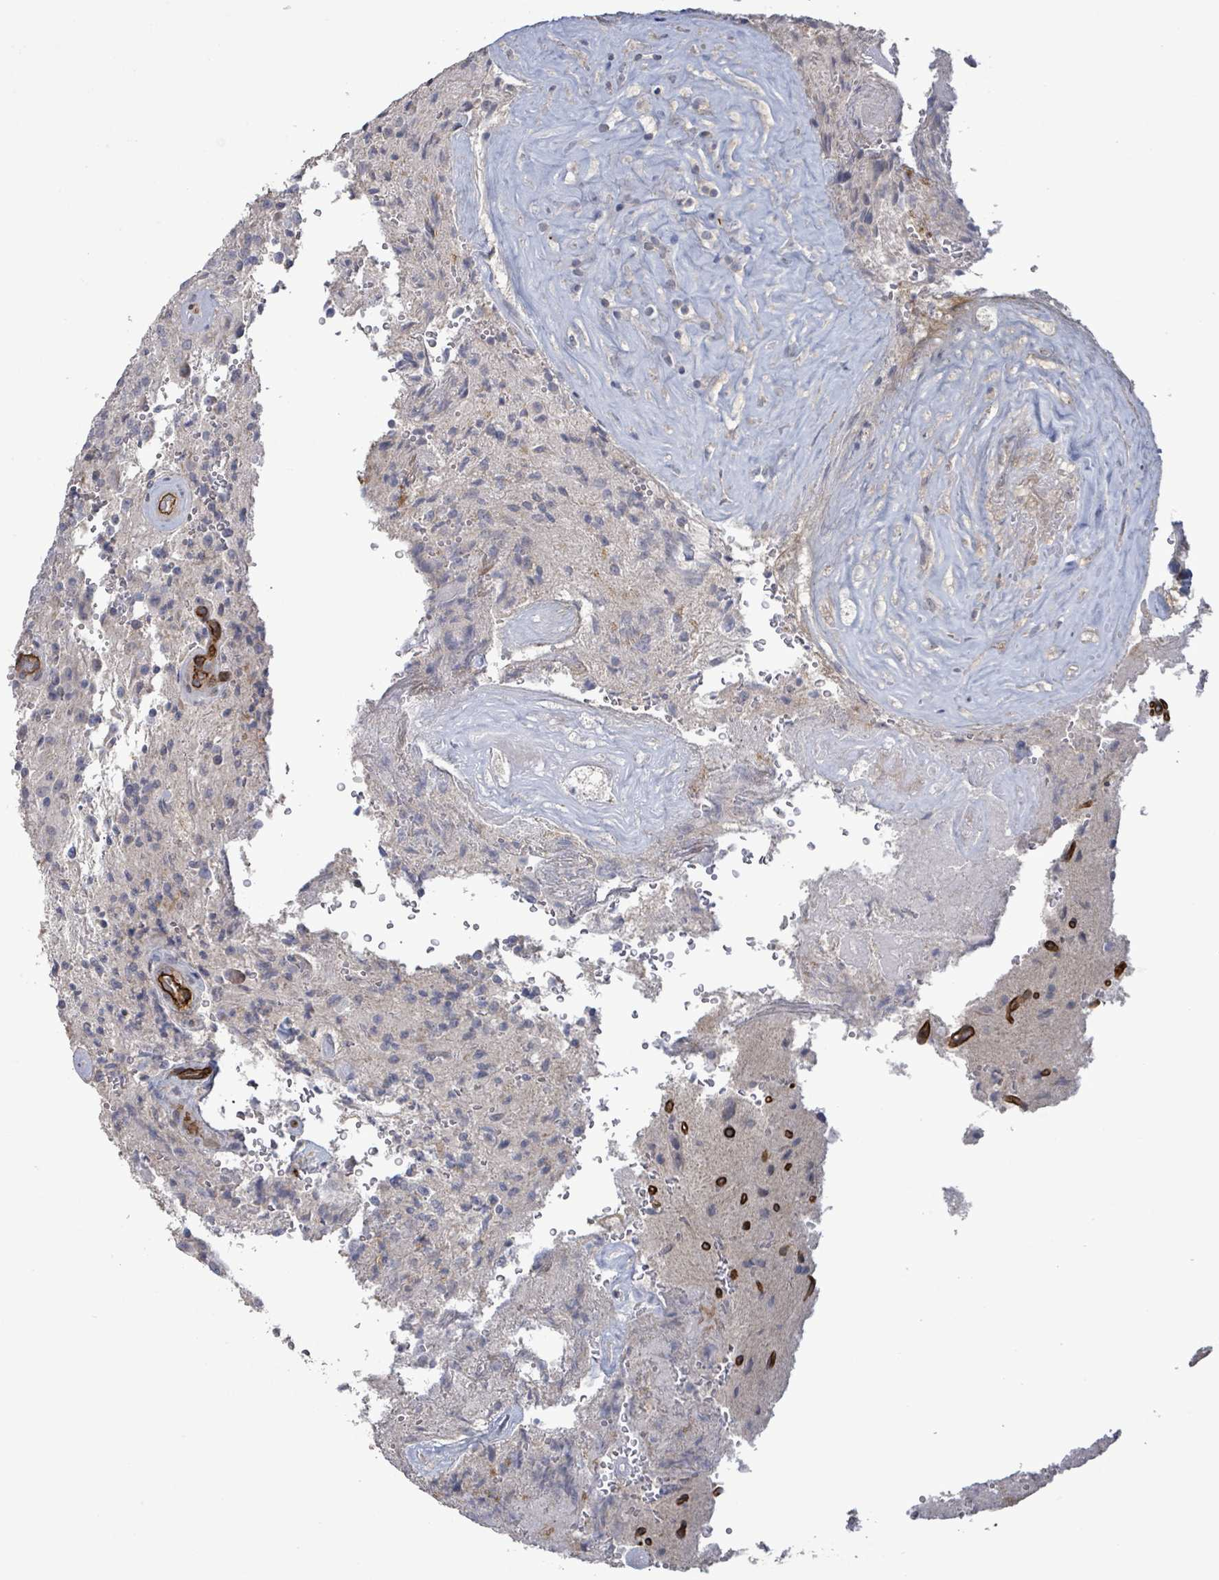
{"staining": {"intensity": "negative", "quantity": "none", "location": "none"}, "tissue": "glioma", "cell_type": "Tumor cells", "image_type": "cancer", "snomed": [{"axis": "morphology", "description": "Normal tissue, NOS"}, {"axis": "morphology", "description": "Glioma, malignant, High grade"}, {"axis": "topography", "description": "Cerebral cortex"}], "caption": "The histopathology image shows no staining of tumor cells in malignant glioma (high-grade).", "gene": "KANK3", "patient": {"sex": "male", "age": 56}}